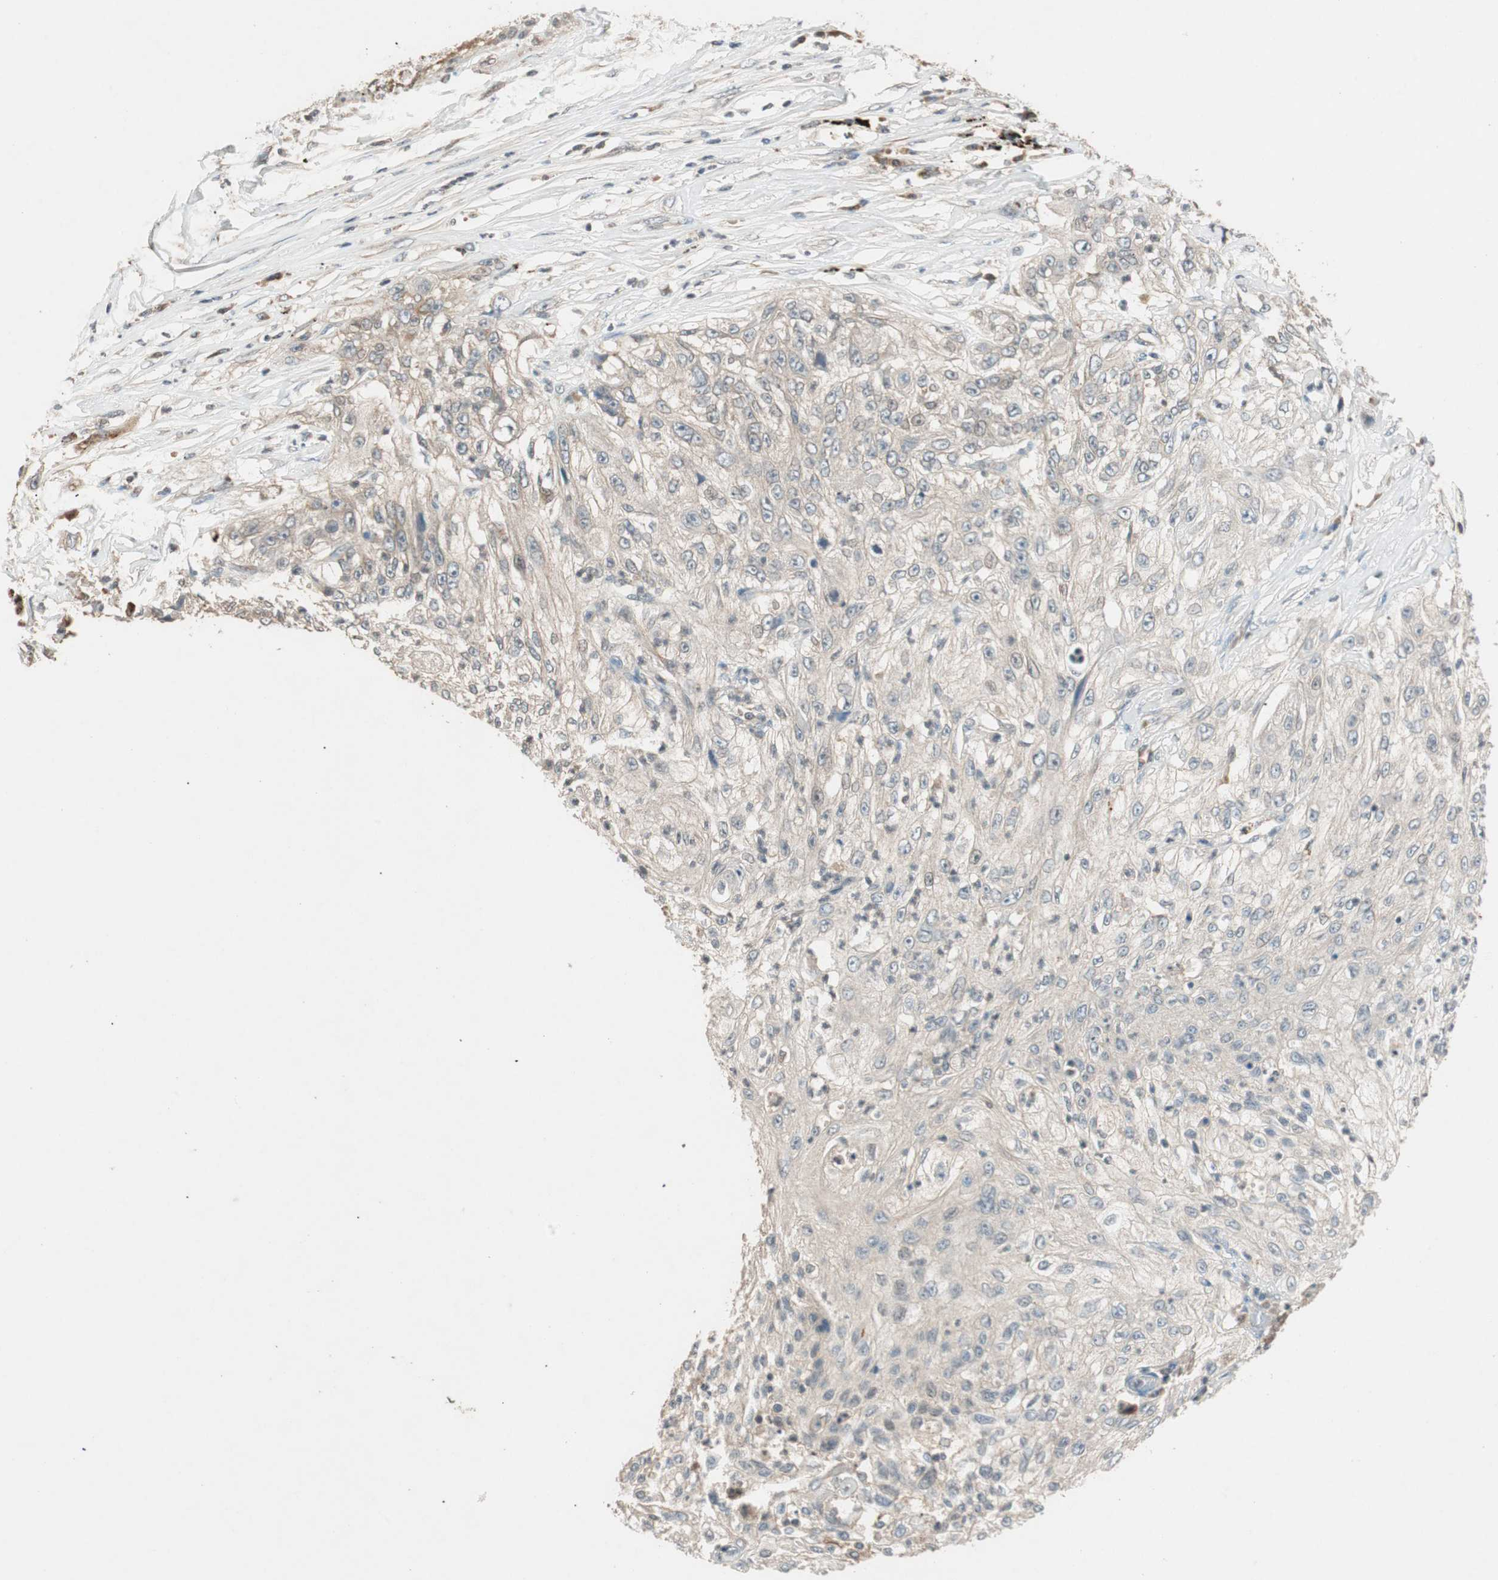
{"staining": {"intensity": "weak", "quantity": ">75%", "location": "cytoplasmic/membranous"}, "tissue": "lung cancer", "cell_type": "Tumor cells", "image_type": "cancer", "snomed": [{"axis": "morphology", "description": "Inflammation, NOS"}, {"axis": "morphology", "description": "Squamous cell carcinoma, NOS"}, {"axis": "topography", "description": "Lymph node"}, {"axis": "topography", "description": "Soft tissue"}, {"axis": "topography", "description": "Lung"}], "caption": "DAB (3,3'-diaminobenzidine) immunohistochemical staining of lung cancer (squamous cell carcinoma) reveals weak cytoplasmic/membranous protein positivity in about >75% of tumor cells.", "gene": "GLB1", "patient": {"sex": "male", "age": 66}}